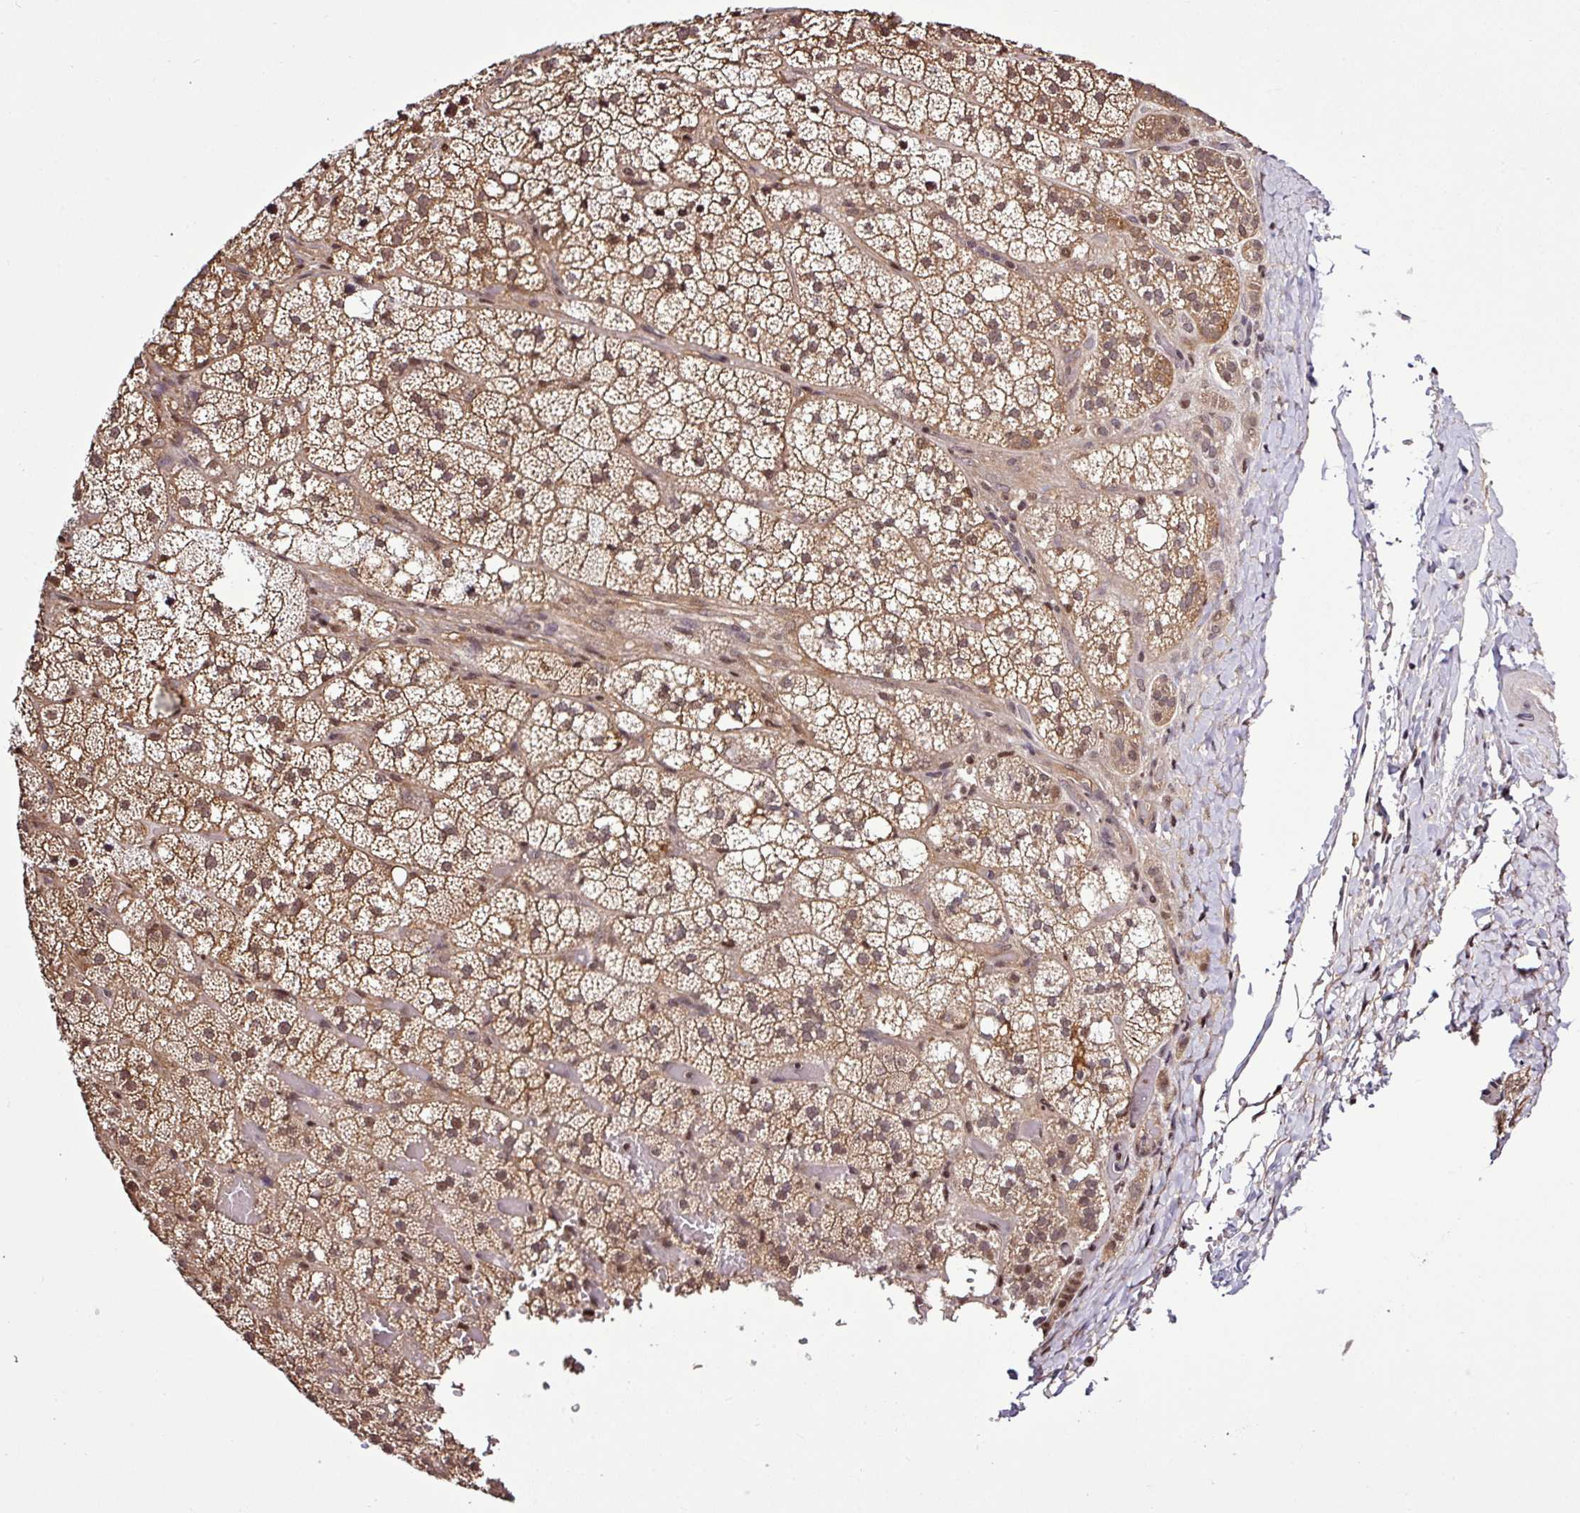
{"staining": {"intensity": "moderate", "quantity": ">75%", "location": "cytoplasmic/membranous,nuclear"}, "tissue": "adrenal gland", "cell_type": "Glandular cells", "image_type": "normal", "snomed": [{"axis": "morphology", "description": "Normal tissue, NOS"}, {"axis": "topography", "description": "Adrenal gland"}], "caption": "Immunohistochemistry of unremarkable adrenal gland demonstrates medium levels of moderate cytoplasmic/membranous,nuclear positivity in about >75% of glandular cells. (DAB (3,3'-diaminobenzidine) IHC, brown staining for protein, blue staining for nuclei).", "gene": "ITPKC", "patient": {"sex": "male", "age": 53}}